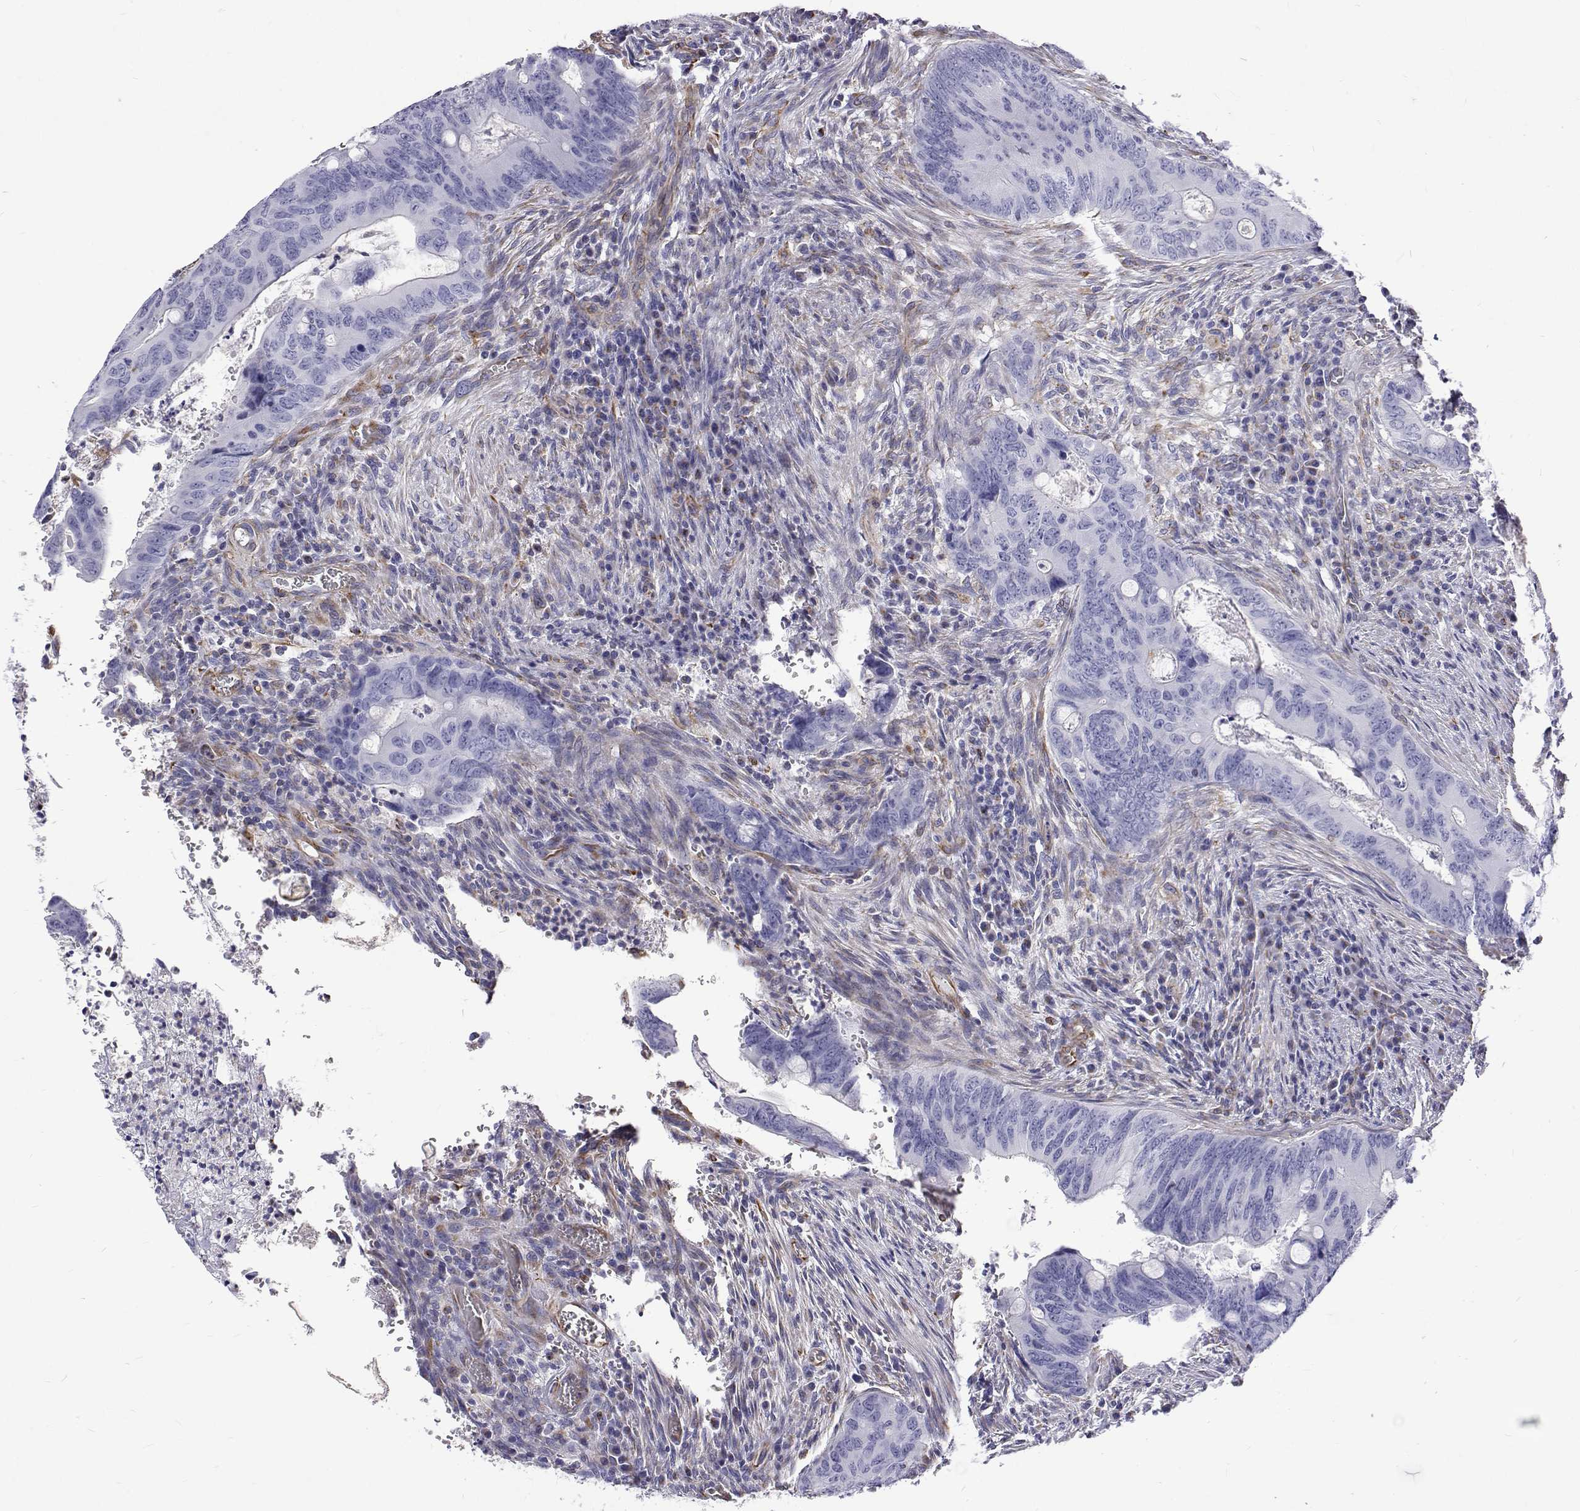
{"staining": {"intensity": "negative", "quantity": "none", "location": "none"}, "tissue": "colorectal cancer", "cell_type": "Tumor cells", "image_type": "cancer", "snomed": [{"axis": "morphology", "description": "Adenocarcinoma, NOS"}, {"axis": "topography", "description": "Colon"}], "caption": "IHC of human adenocarcinoma (colorectal) shows no staining in tumor cells.", "gene": "OPRPN", "patient": {"sex": "female", "age": 74}}